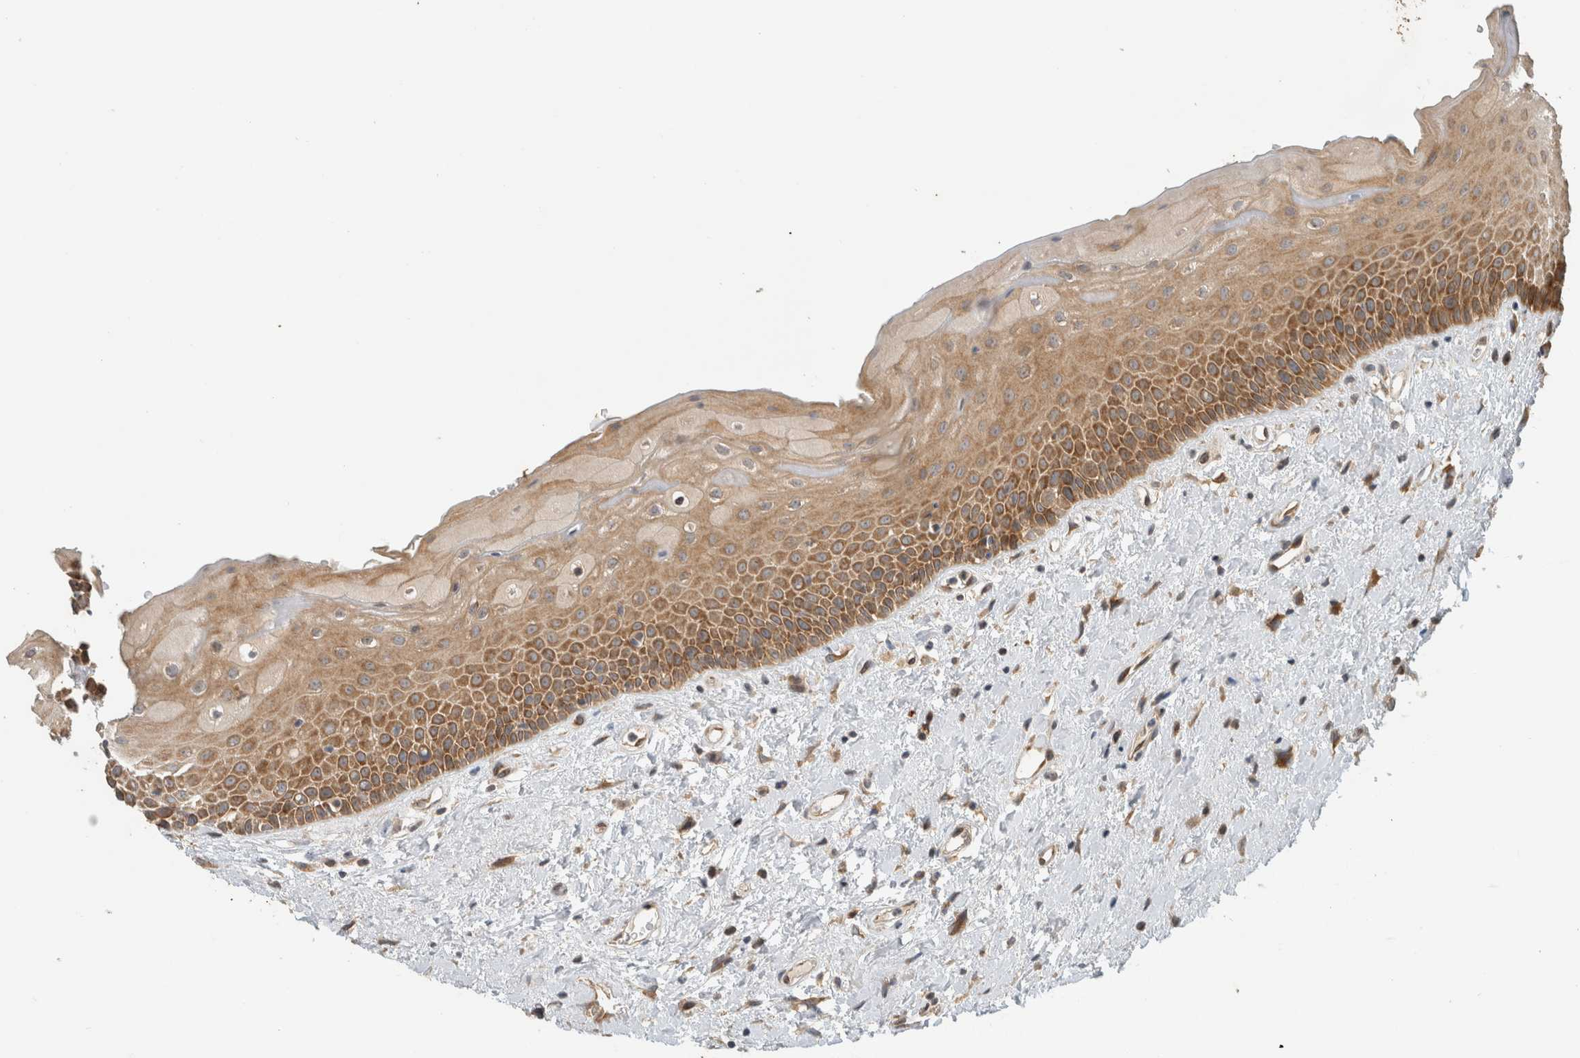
{"staining": {"intensity": "moderate", "quantity": ">75%", "location": "cytoplasmic/membranous"}, "tissue": "oral mucosa", "cell_type": "Squamous epithelial cells", "image_type": "normal", "snomed": [{"axis": "morphology", "description": "Normal tissue, NOS"}, {"axis": "topography", "description": "Oral tissue"}], "caption": "High-magnification brightfield microscopy of benign oral mucosa stained with DAB (3,3'-diaminobenzidine) (brown) and counterstained with hematoxylin (blue). squamous epithelial cells exhibit moderate cytoplasmic/membranous staining is appreciated in approximately>75% of cells. The protein of interest is shown in brown color, while the nuclei are stained blue.", "gene": "PUM1", "patient": {"sex": "female", "age": 76}}